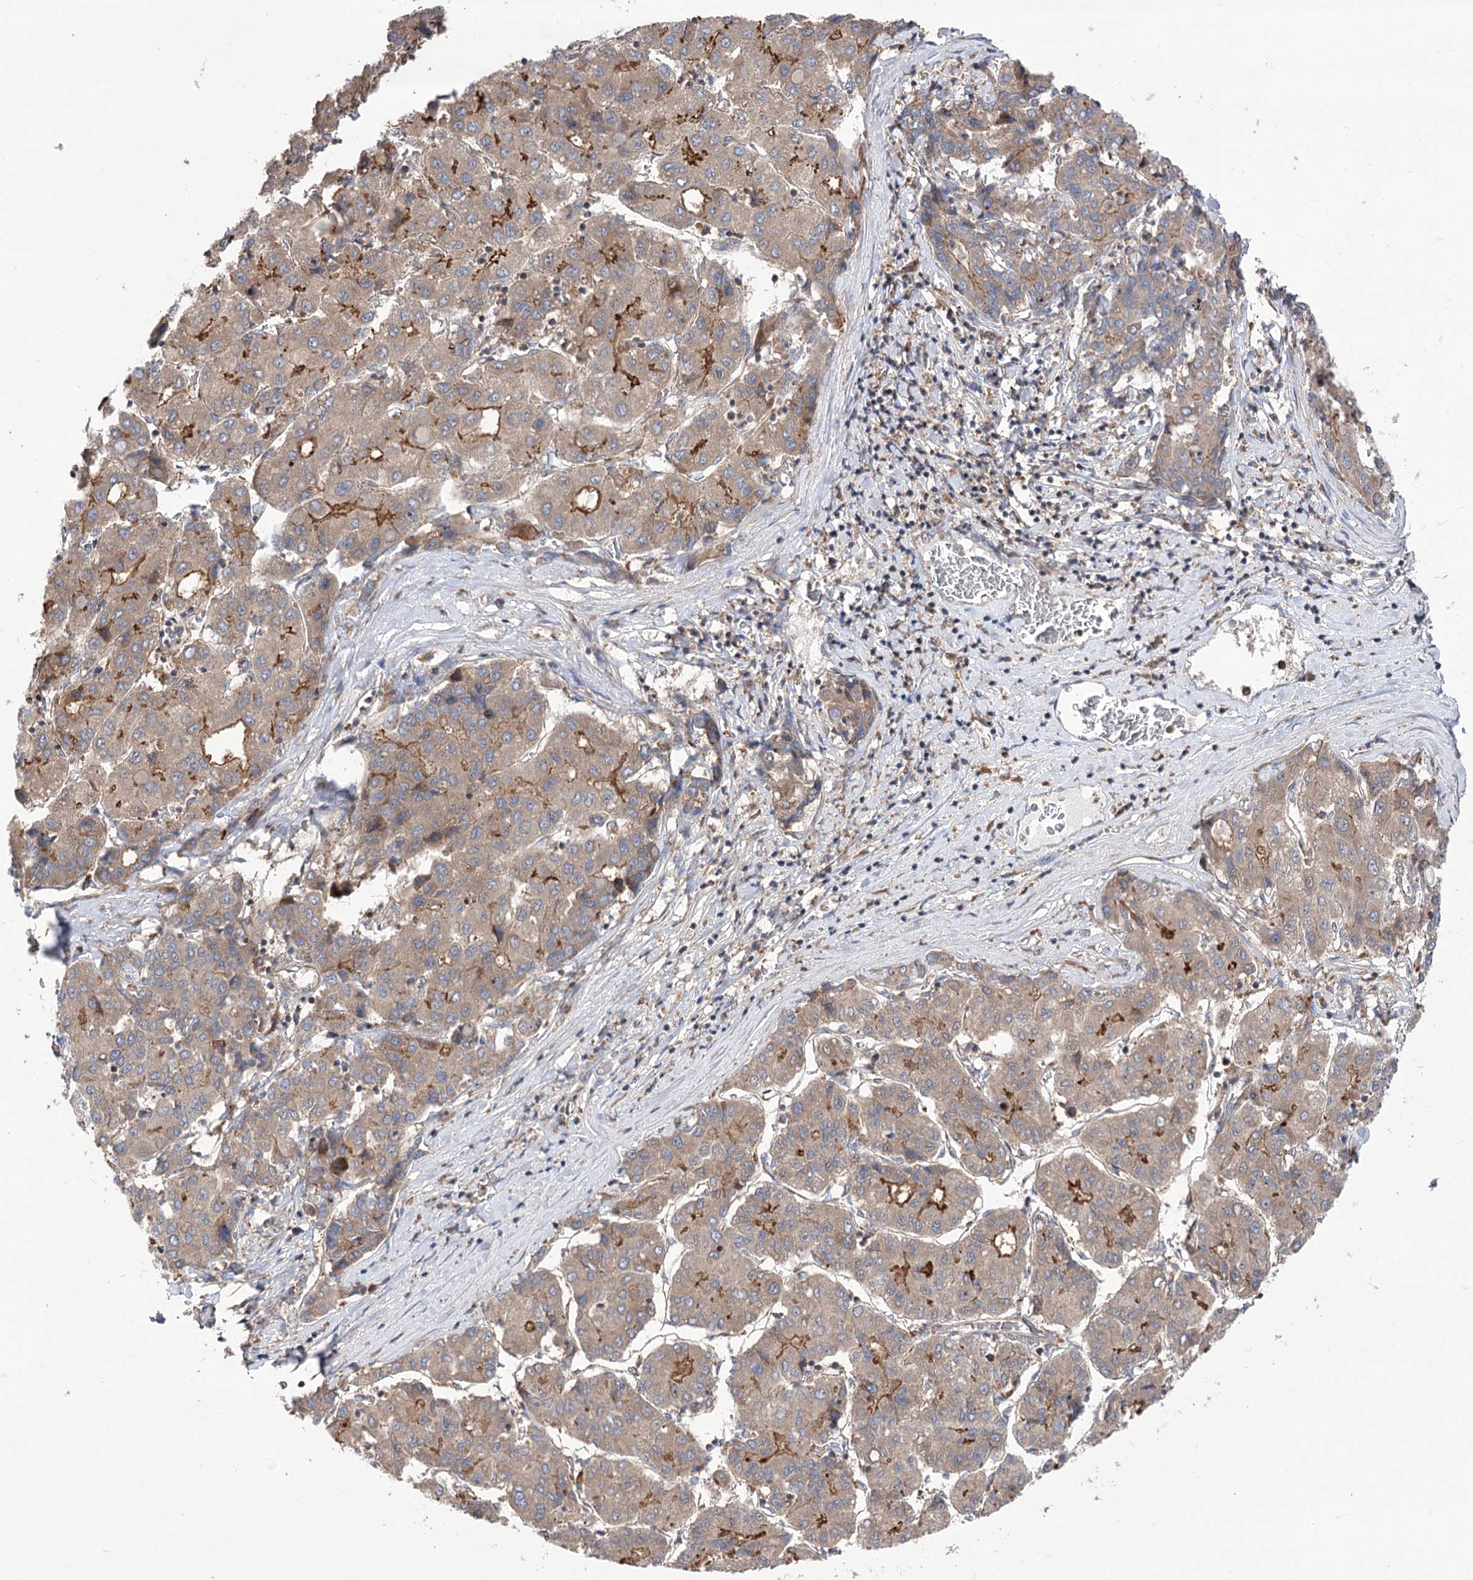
{"staining": {"intensity": "weak", "quantity": ">75%", "location": "cytoplasmic/membranous"}, "tissue": "liver cancer", "cell_type": "Tumor cells", "image_type": "cancer", "snomed": [{"axis": "morphology", "description": "Carcinoma, Hepatocellular, NOS"}, {"axis": "topography", "description": "Liver"}], "caption": "Liver cancer (hepatocellular carcinoma) was stained to show a protein in brown. There is low levels of weak cytoplasmic/membranous staining in approximately >75% of tumor cells. The staining was performed using DAB (3,3'-diaminobenzidine) to visualize the protein expression in brown, while the nuclei were stained in blue with hematoxylin (Magnification: 20x).", "gene": "VPS37B", "patient": {"sex": "male", "age": 65}}